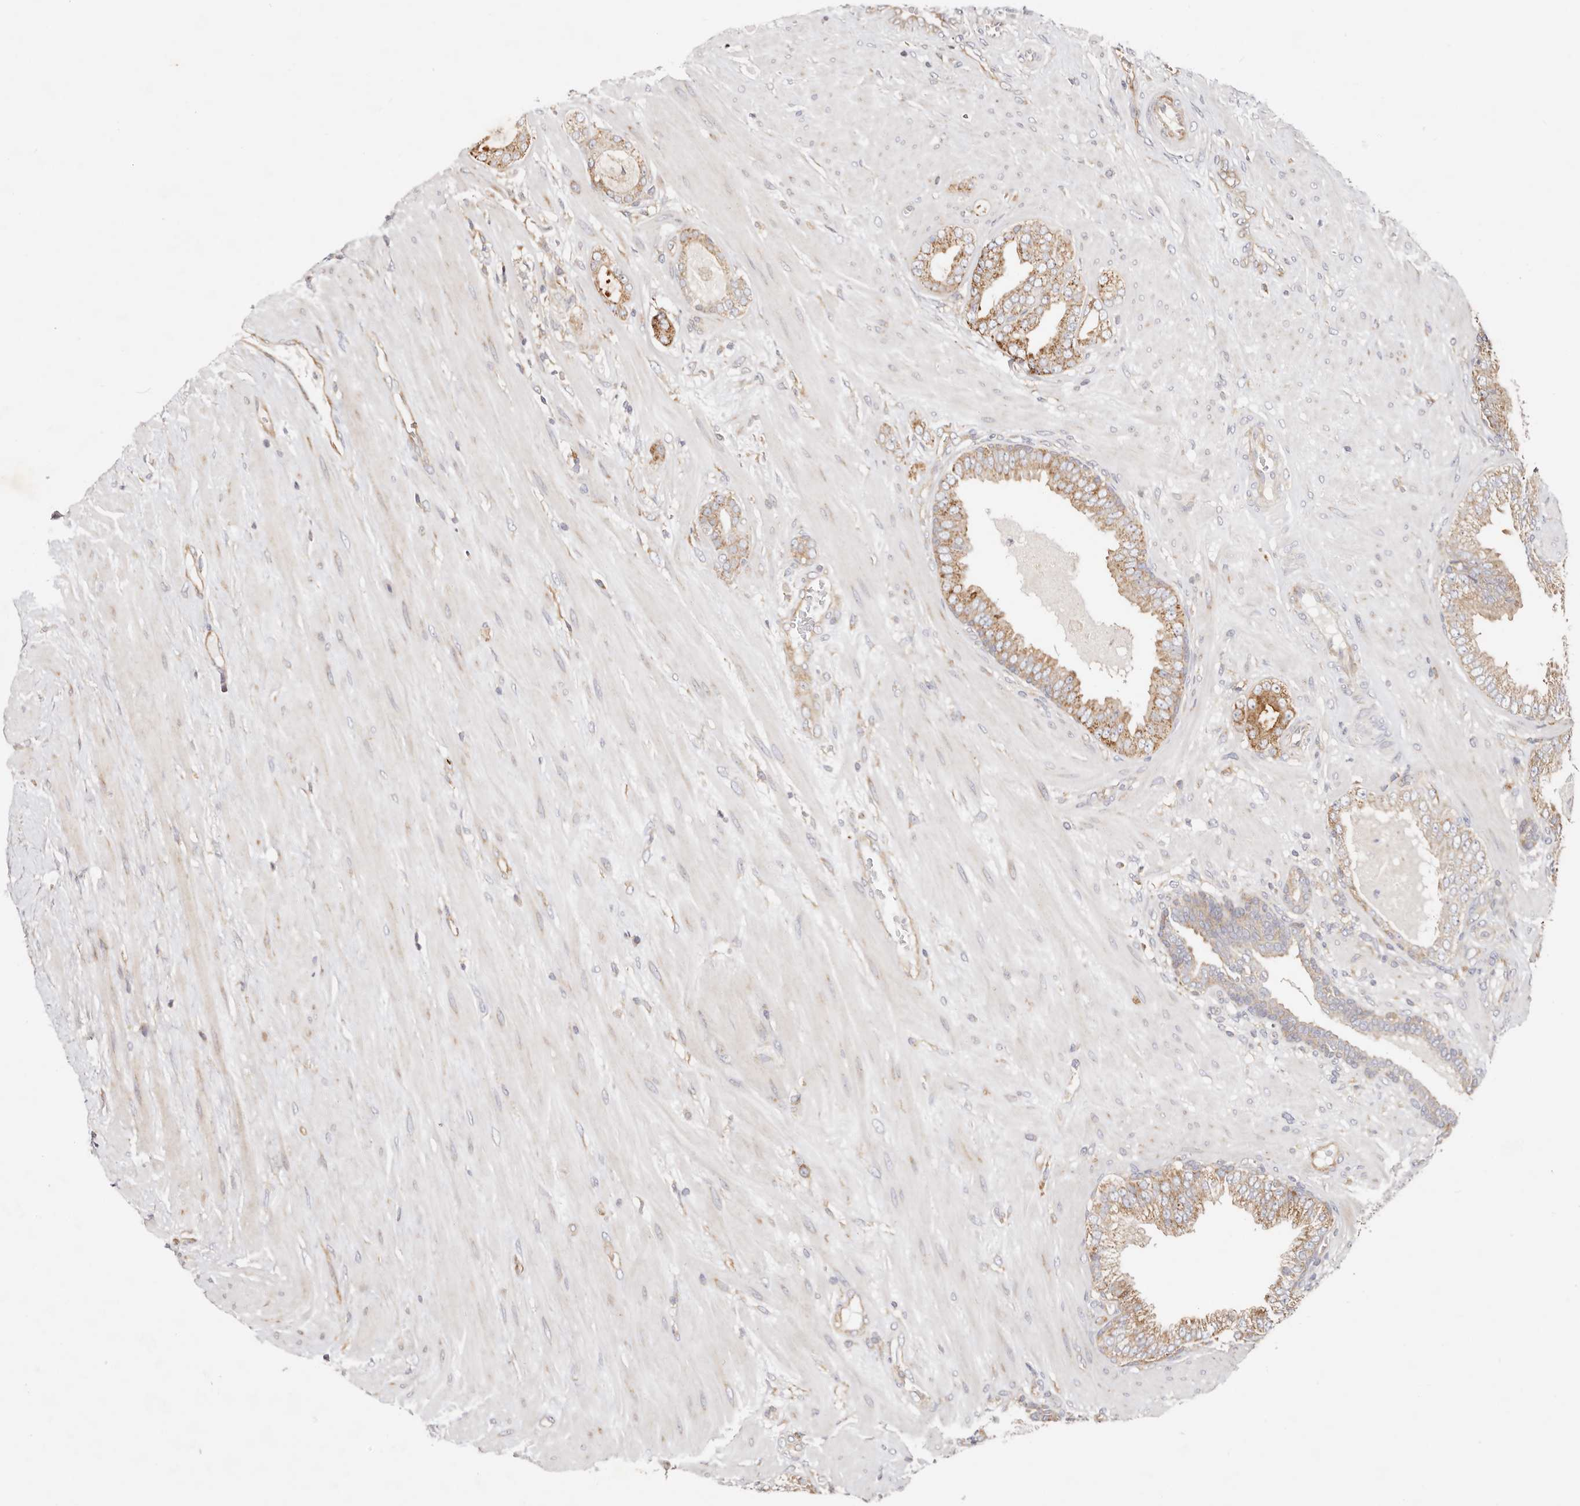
{"staining": {"intensity": "moderate", "quantity": ">75%", "location": "cytoplasmic/membranous"}, "tissue": "prostate cancer", "cell_type": "Tumor cells", "image_type": "cancer", "snomed": [{"axis": "morphology", "description": "Adenocarcinoma, Low grade"}, {"axis": "topography", "description": "Prostate"}], "caption": "Prostate adenocarcinoma (low-grade) stained for a protein exhibits moderate cytoplasmic/membranous positivity in tumor cells. The staining was performed using DAB to visualize the protein expression in brown, while the nuclei were stained in blue with hematoxylin (Magnification: 20x).", "gene": "GNA13", "patient": {"sex": "male", "age": 63}}